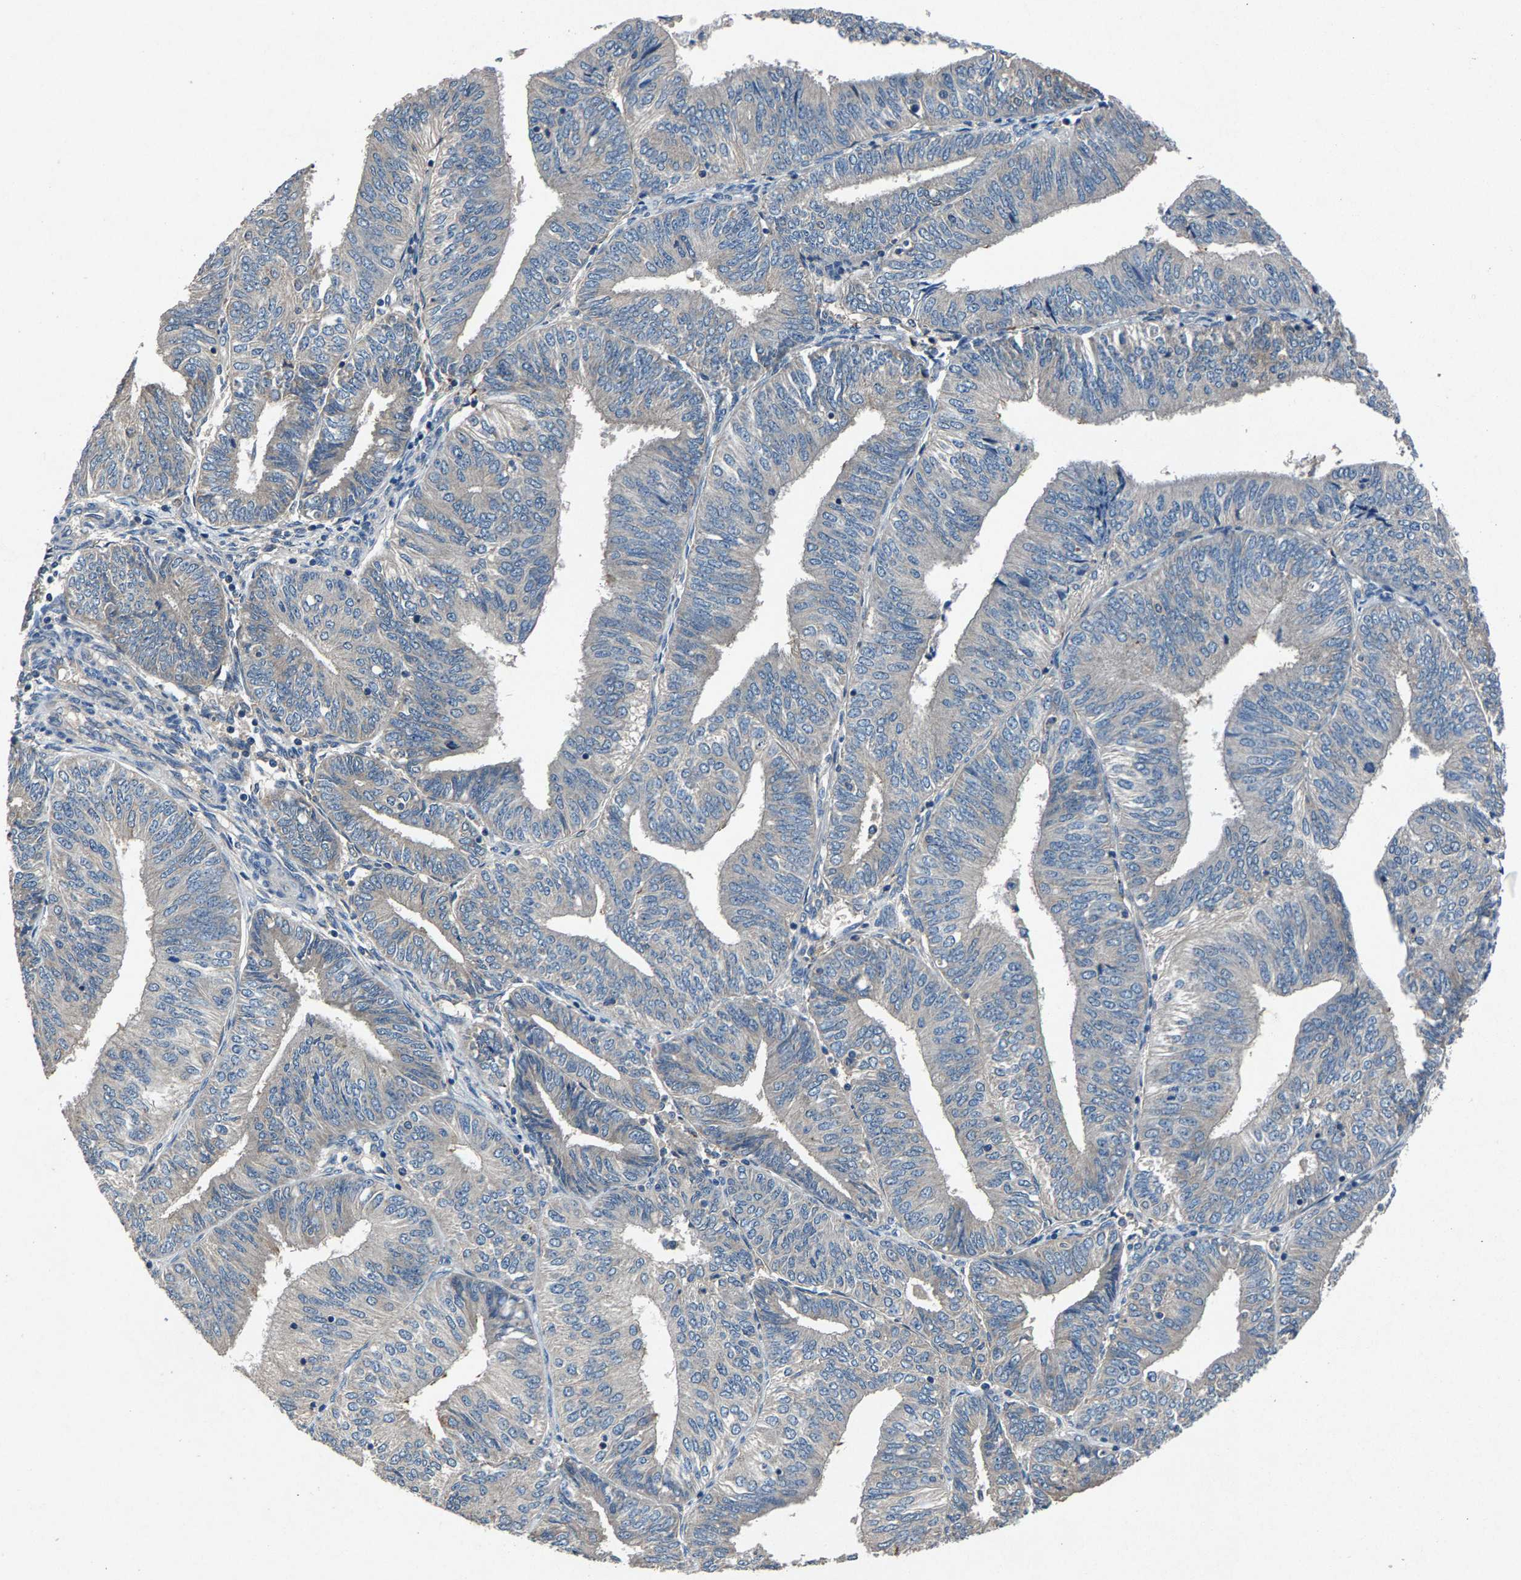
{"staining": {"intensity": "negative", "quantity": "none", "location": "none"}, "tissue": "endometrial cancer", "cell_type": "Tumor cells", "image_type": "cancer", "snomed": [{"axis": "morphology", "description": "Adenocarcinoma, NOS"}, {"axis": "topography", "description": "Endometrium"}], "caption": "The histopathology image displays no significant staining in tumor cells of endometrial cancer (adenocarcinoma).", "gene": "PRXL2C", "patient": {"sex": "female", "age": 58}}